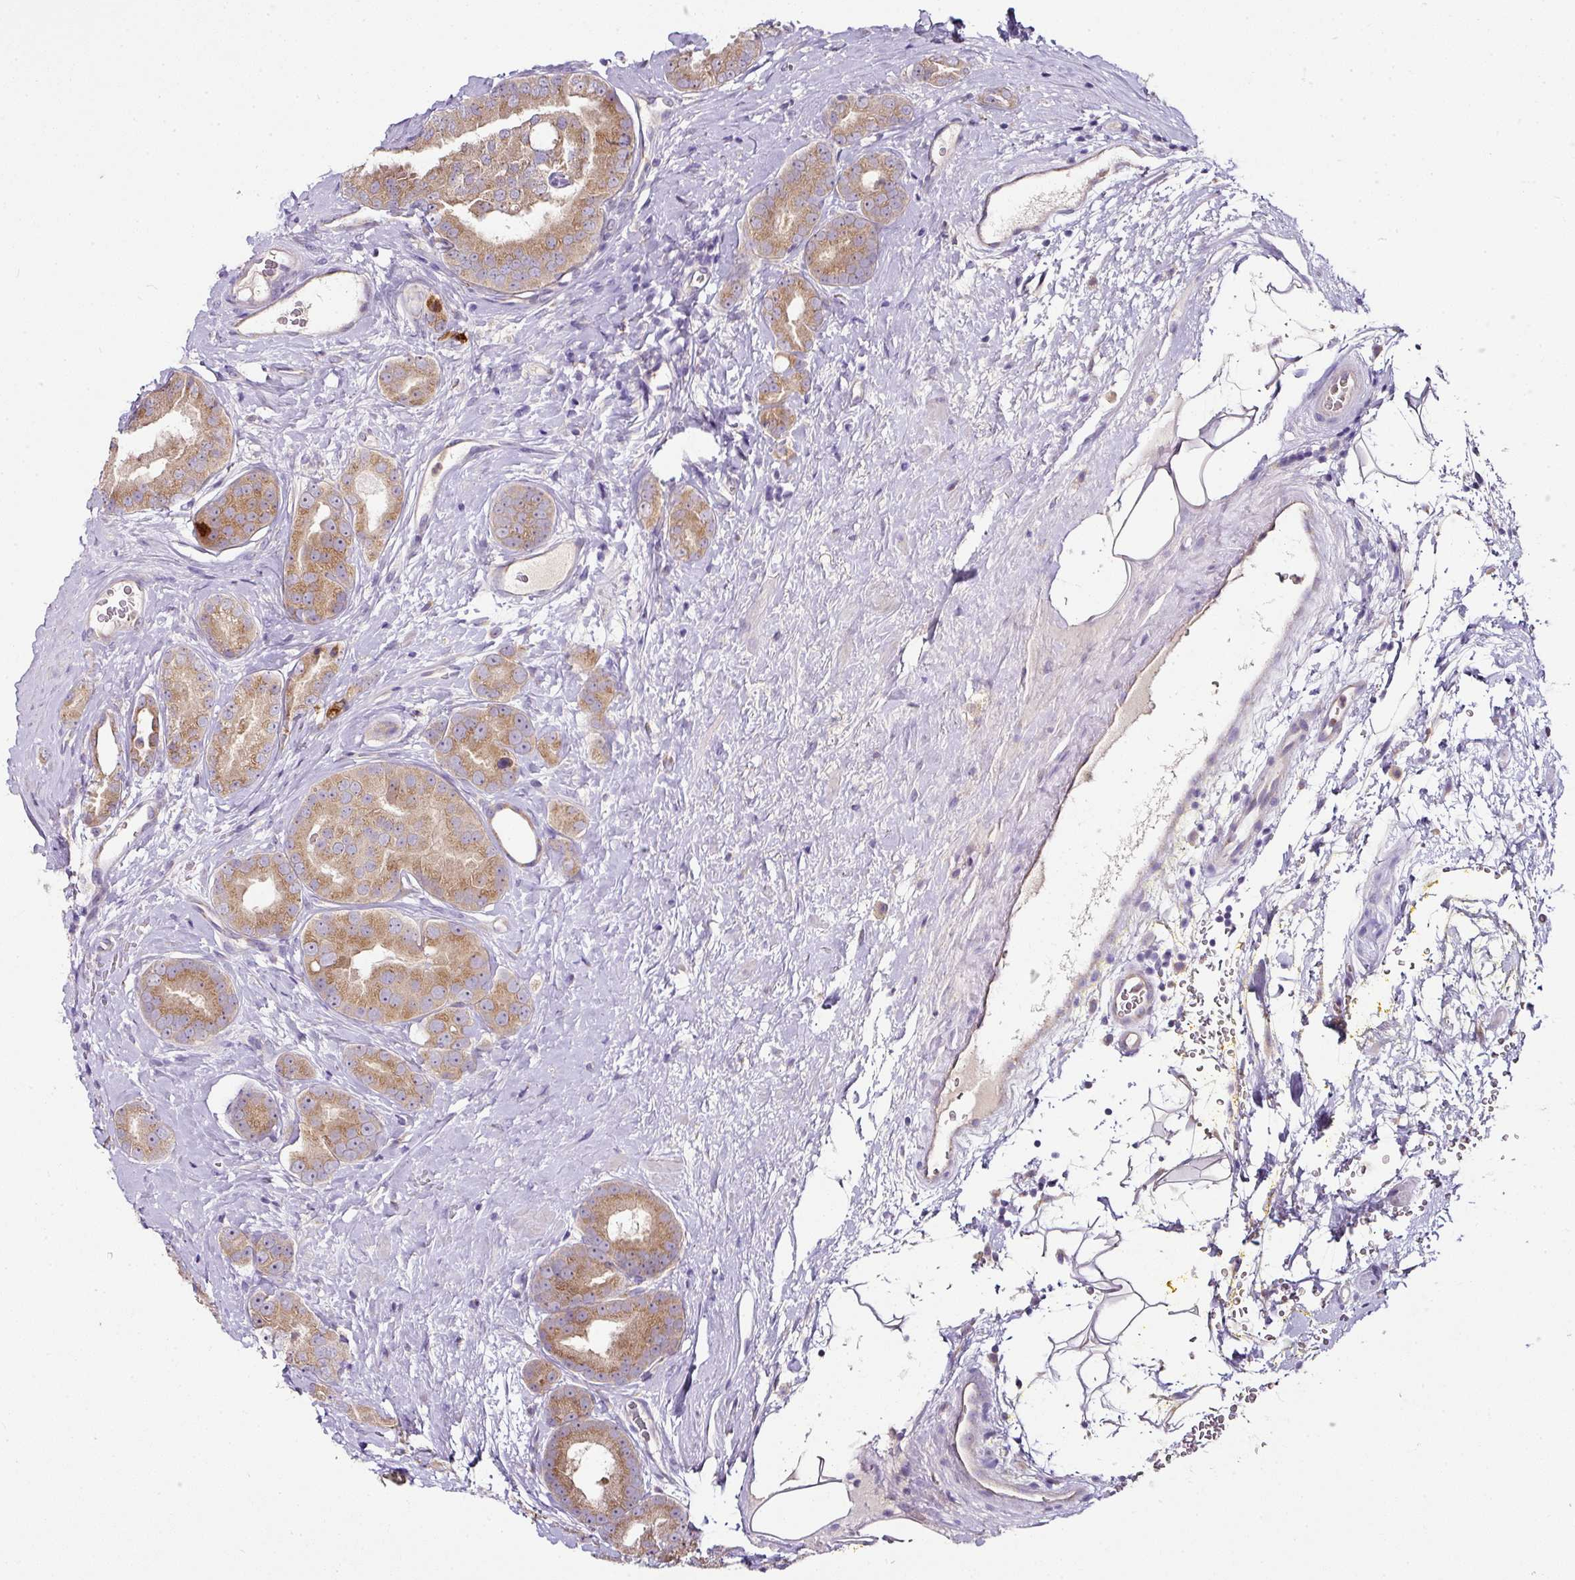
{"staining": {"intensity": "moderate", "quantity": ">75%", "location": "cytoplasmic/membranous"}, "tissue": "prostate cancer", "cell_type": "Tumor cells", "image_type": "cancer", "snomed": [{"axis": "morphology", "description": "Adenocarcinoma, High grade"}, {"axis": "topography", "description": "Prostate"}], "caption": "Moderate cytoplasmic/membranous expression for a protein is identified in approximately >75% of tumor cells of high-grade adenocarcinoma (prostate) using immunohistochemistry.", "gene": "SKIC2", "patient": {"sex": "male", "age": 63}}